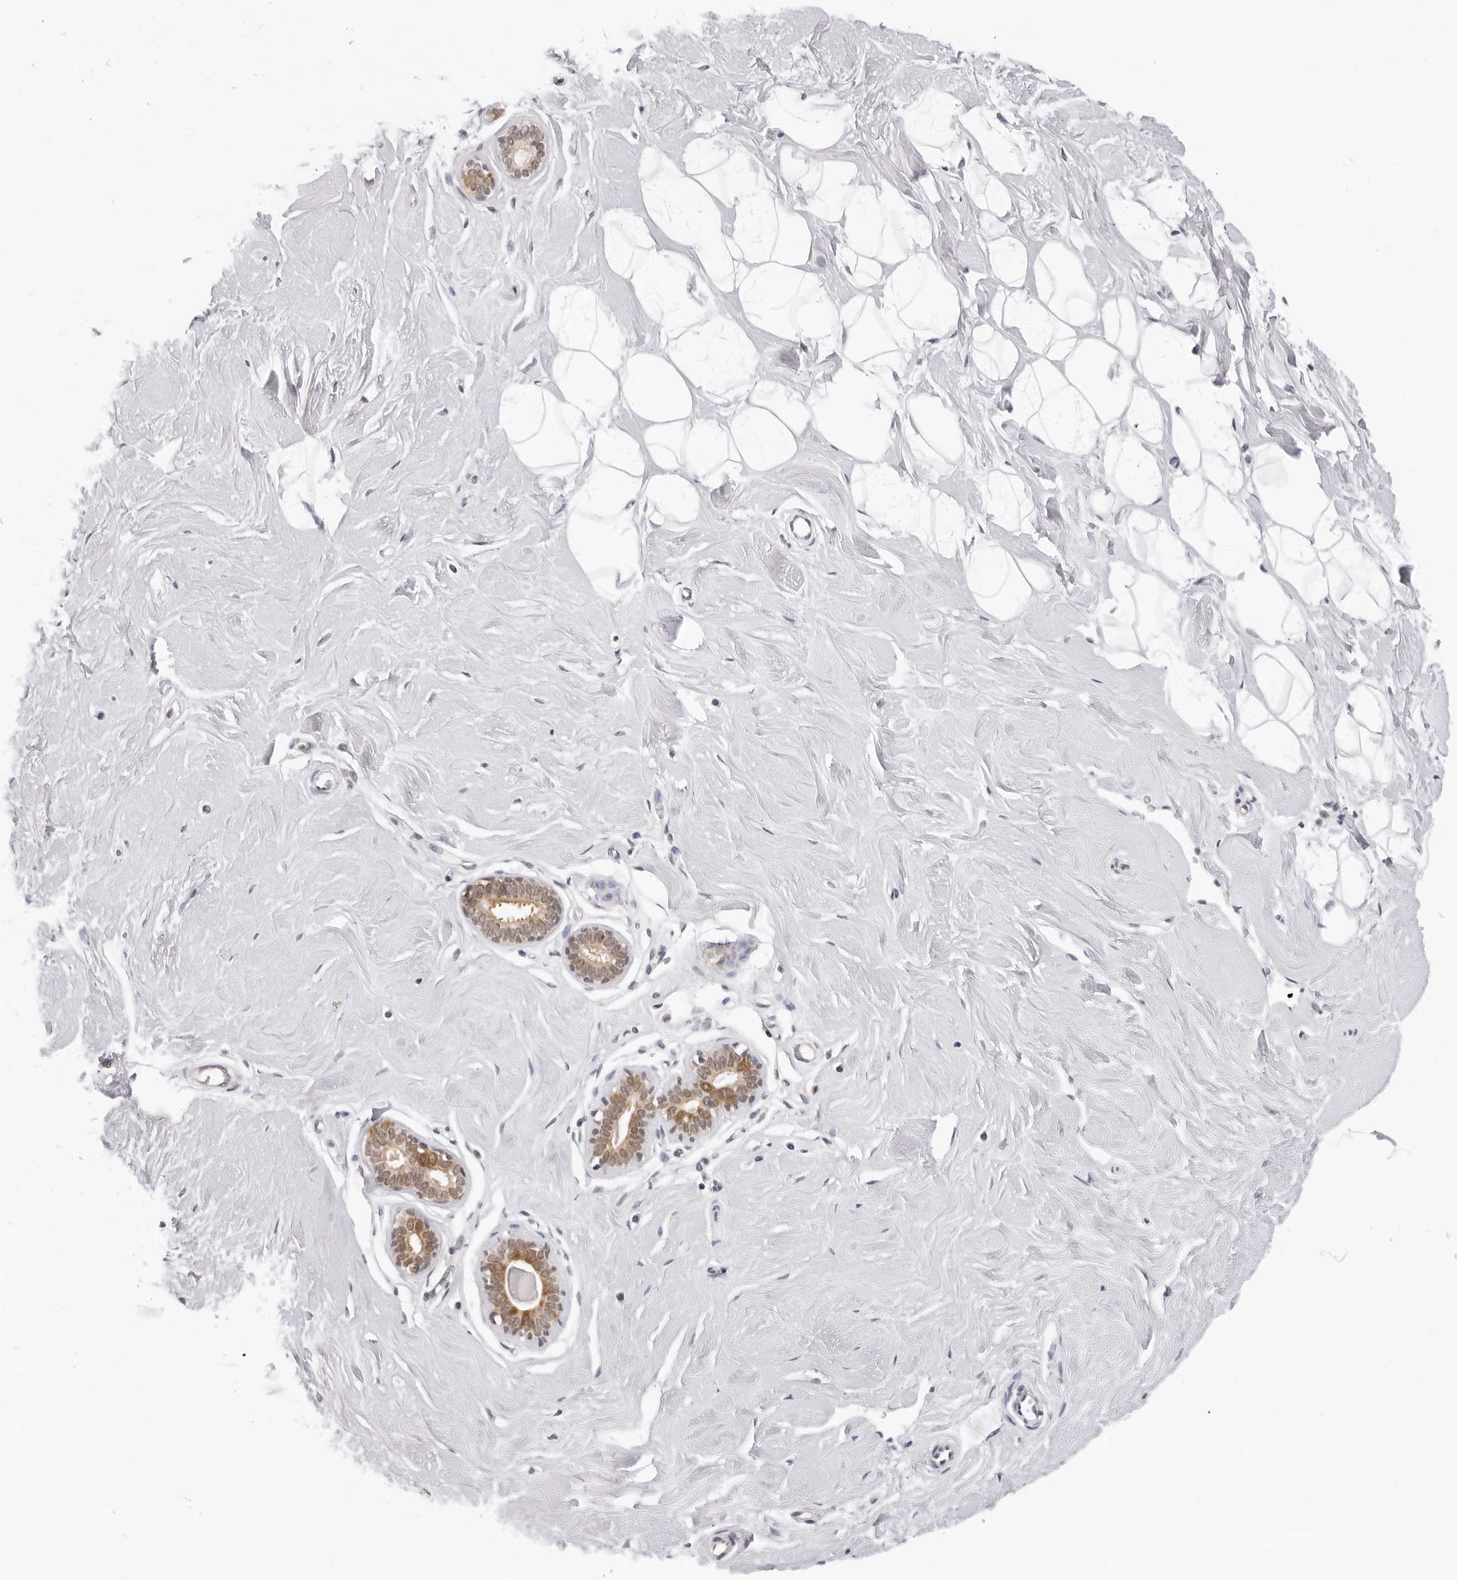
{"staining": {"intensity": "negative", "quantity": "none", "location": "none"}, "tissue": "breast", "cell_type": "Adipocytes", "image_type": "normal", "snomed": [{"axis": "morphology", "description": "Normal tissue, NOS"}, {"axis": "topography", "description": "Breast"}], "caption": "Photomicrograph shows no significant protein positivity in adipocytes of benign breast.", "gene": "WDR77", "patient": {"sex": "female", "age": 23}}